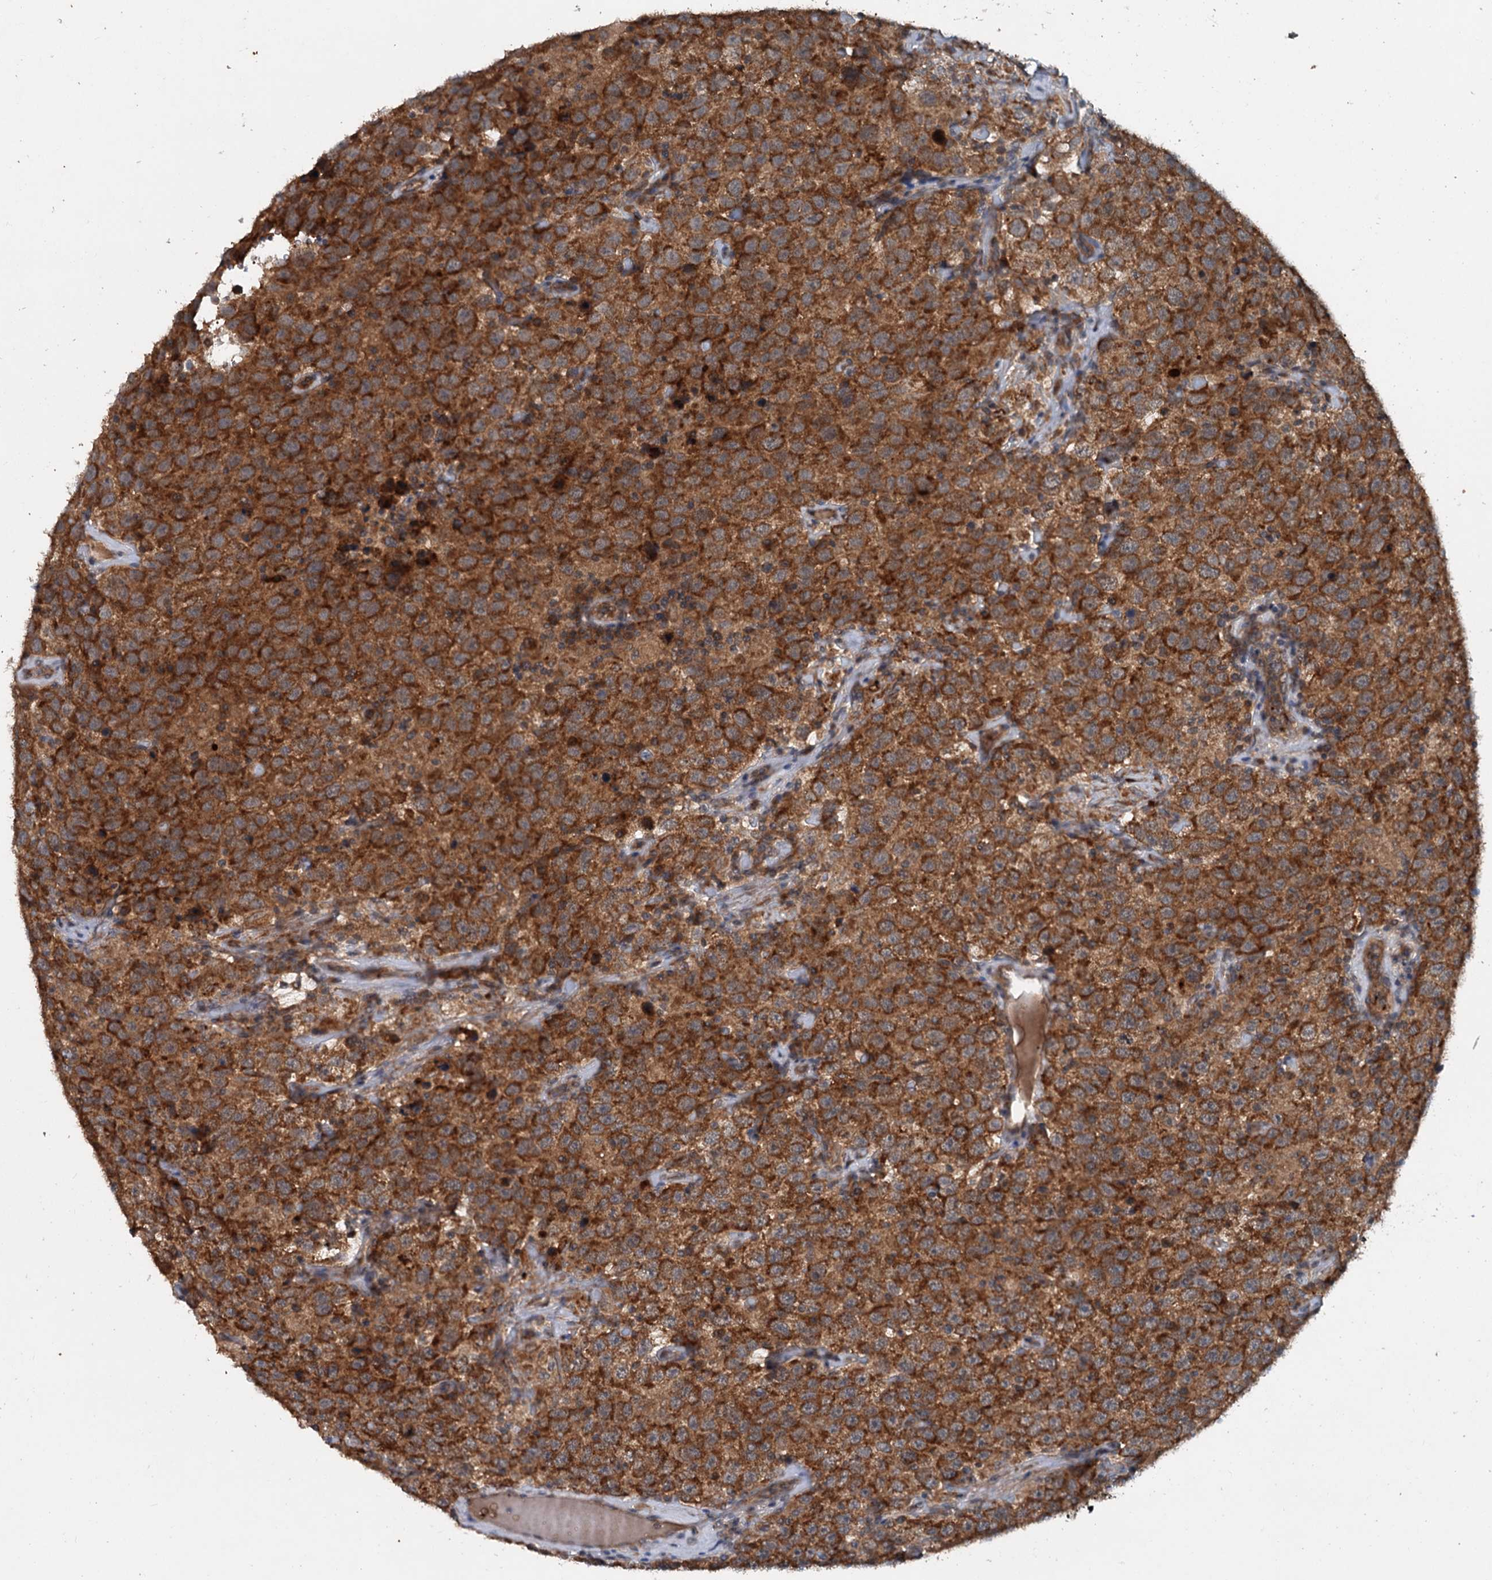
{"staining": {"intensity": "strong", "quantity": ">75%", "location": "cytoplasmic/membranous"}, "tissue": "testis cancer", "cell_type": "Tumor cells", "image_type": "cancer", "snomed": [{"axis": "morphology", "description": "Seminoma, NOS"}, {"axis": "topography", "description": "Testis"}], "caption": "A micrograph showing strong cytoplasmic/membranous expression in approximately >75% of tumor cells in testis seminoma, as visualized by brown immunohistochemical staining.", "gene": "N4BP2L2", "patient": {"sex": "male", "age": 41}}